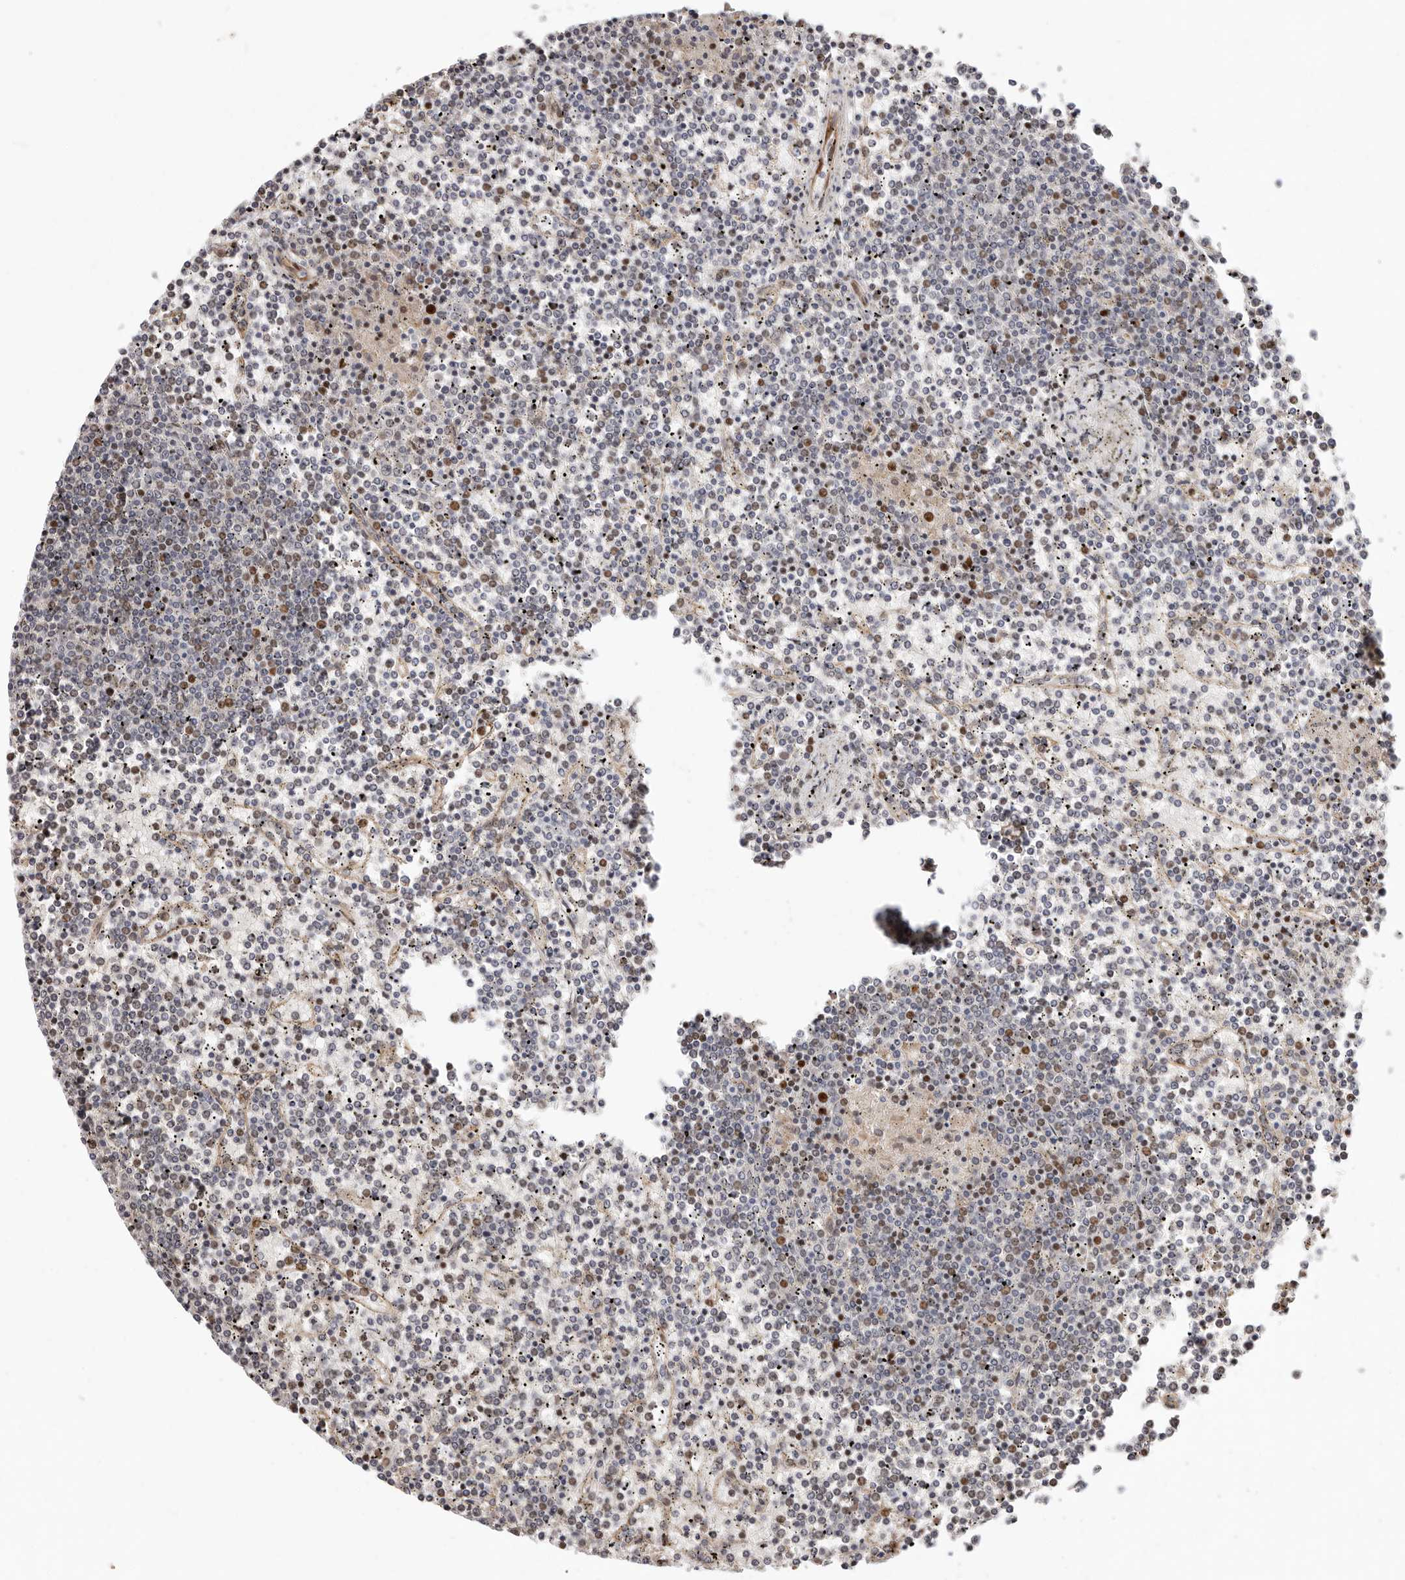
{"staining": {"intensity": "moderate", "quantity": "25%-75%", "location": "cytoplasmic/membranous,nuclear"}, "tissue": "lymphoma", "cell_type": "Tumor cells", "image_type": "cancer", "snomed": [{"axis": "morphology", "description": "Malignant lymphoma, non-Hodgkin's type, Low grade"}, {"axis": "topography", "description": "Spleen"}], "caption": "Moderate cytoplasmic/membranous and nuclear positivity is identified in about 25%-75% of tumor cells in malignant lymphoma, non-Hodgkin's type (low-grade).", "gene": "EPHX3", "patient": {"sex": "female", "age": 19}}